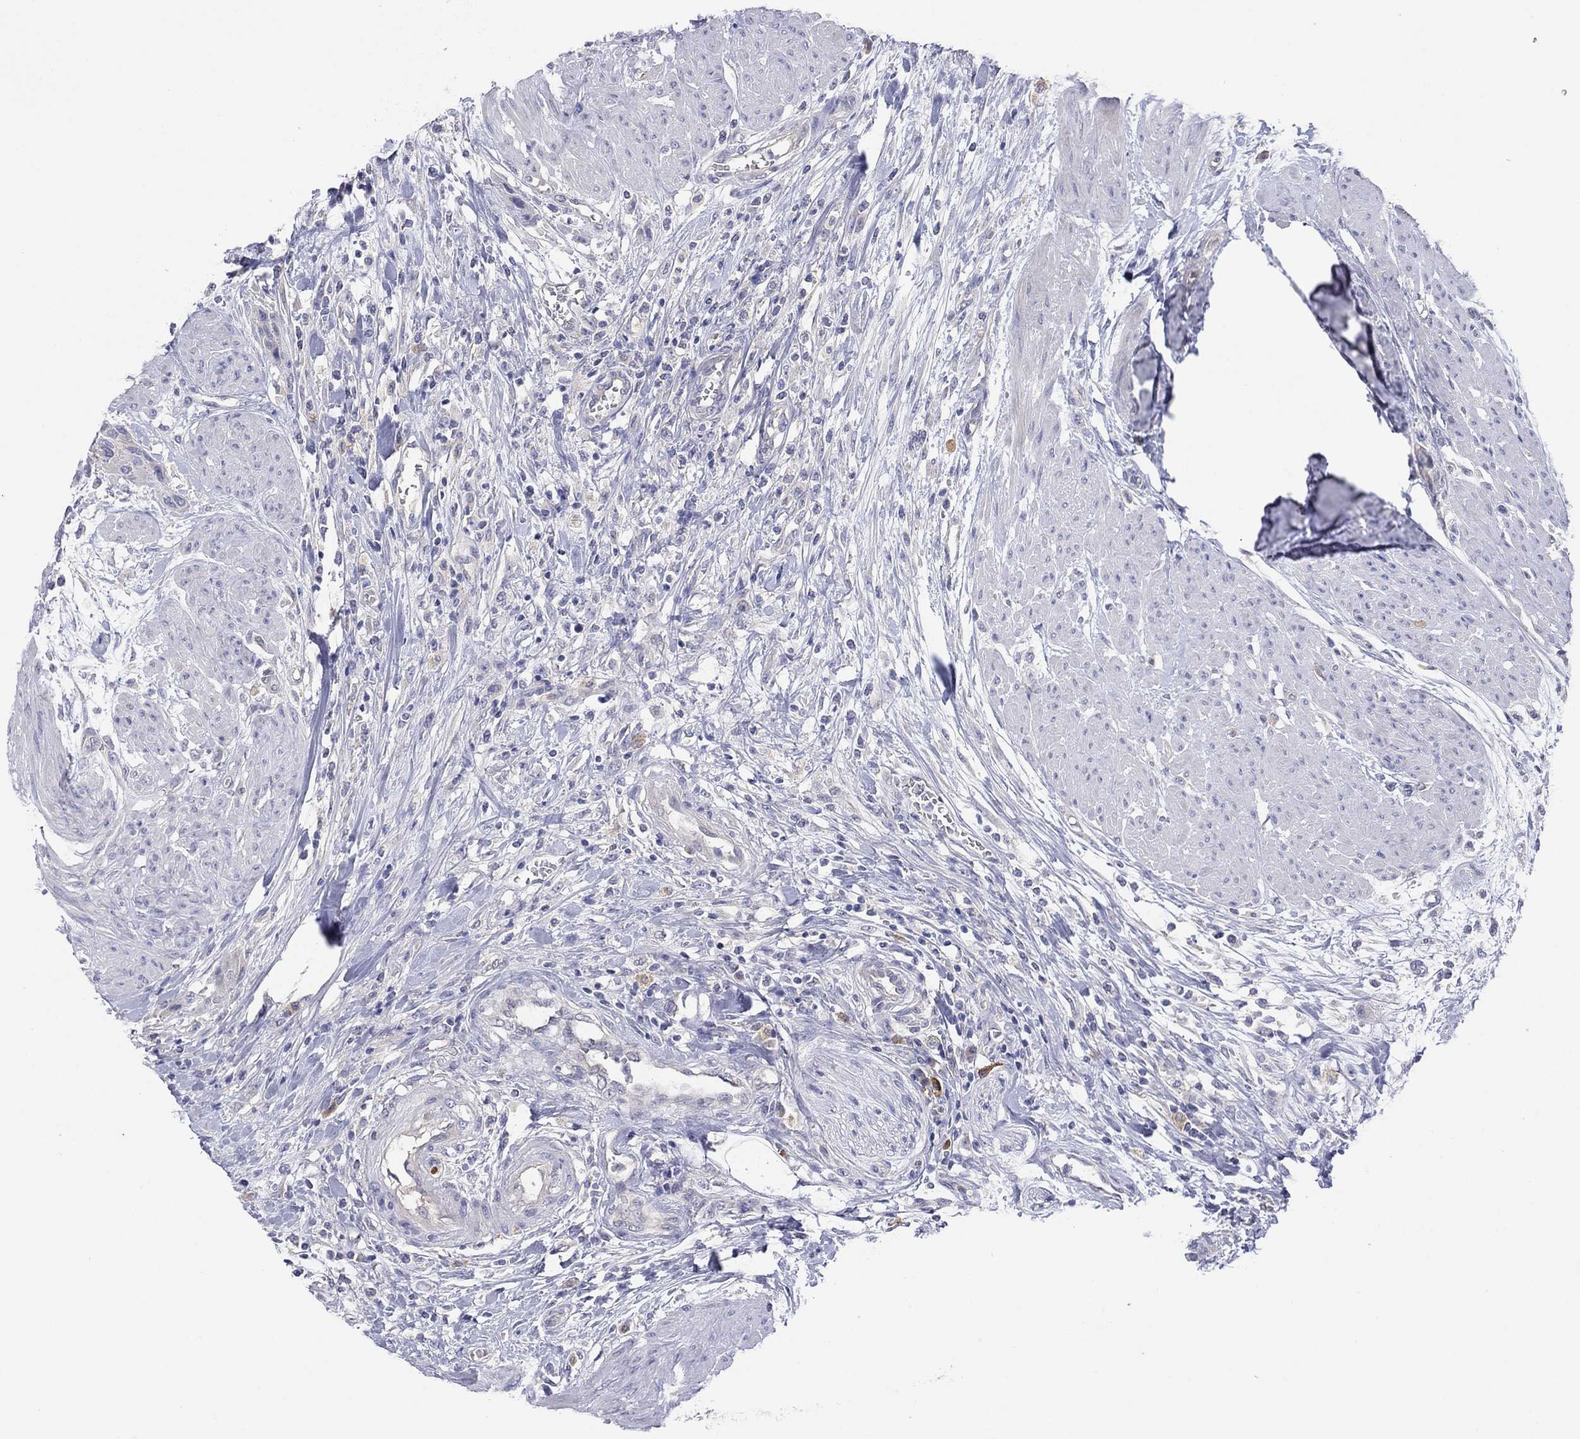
{"staining": {"intensity": "negative", "quantity": "none", "location": "none"}, "tissue": "urothelial cancer", "cell_type": "Tumor cells", "image_type": "cancer", "snomed": [{"axis": "morphology", "description": "Urothelial carcinoma, High grade"}, {"axis": "topography", "description": "Urinary bladder"}], "caption": "A high-resolution photomicrograph shows immunohistochemistry (IHC) staining of urothelial cancer, which demonstrates no significant staining in tumor cells.", "gene": "PLCL2", "patient": {"sex": "male", "age": 35}}